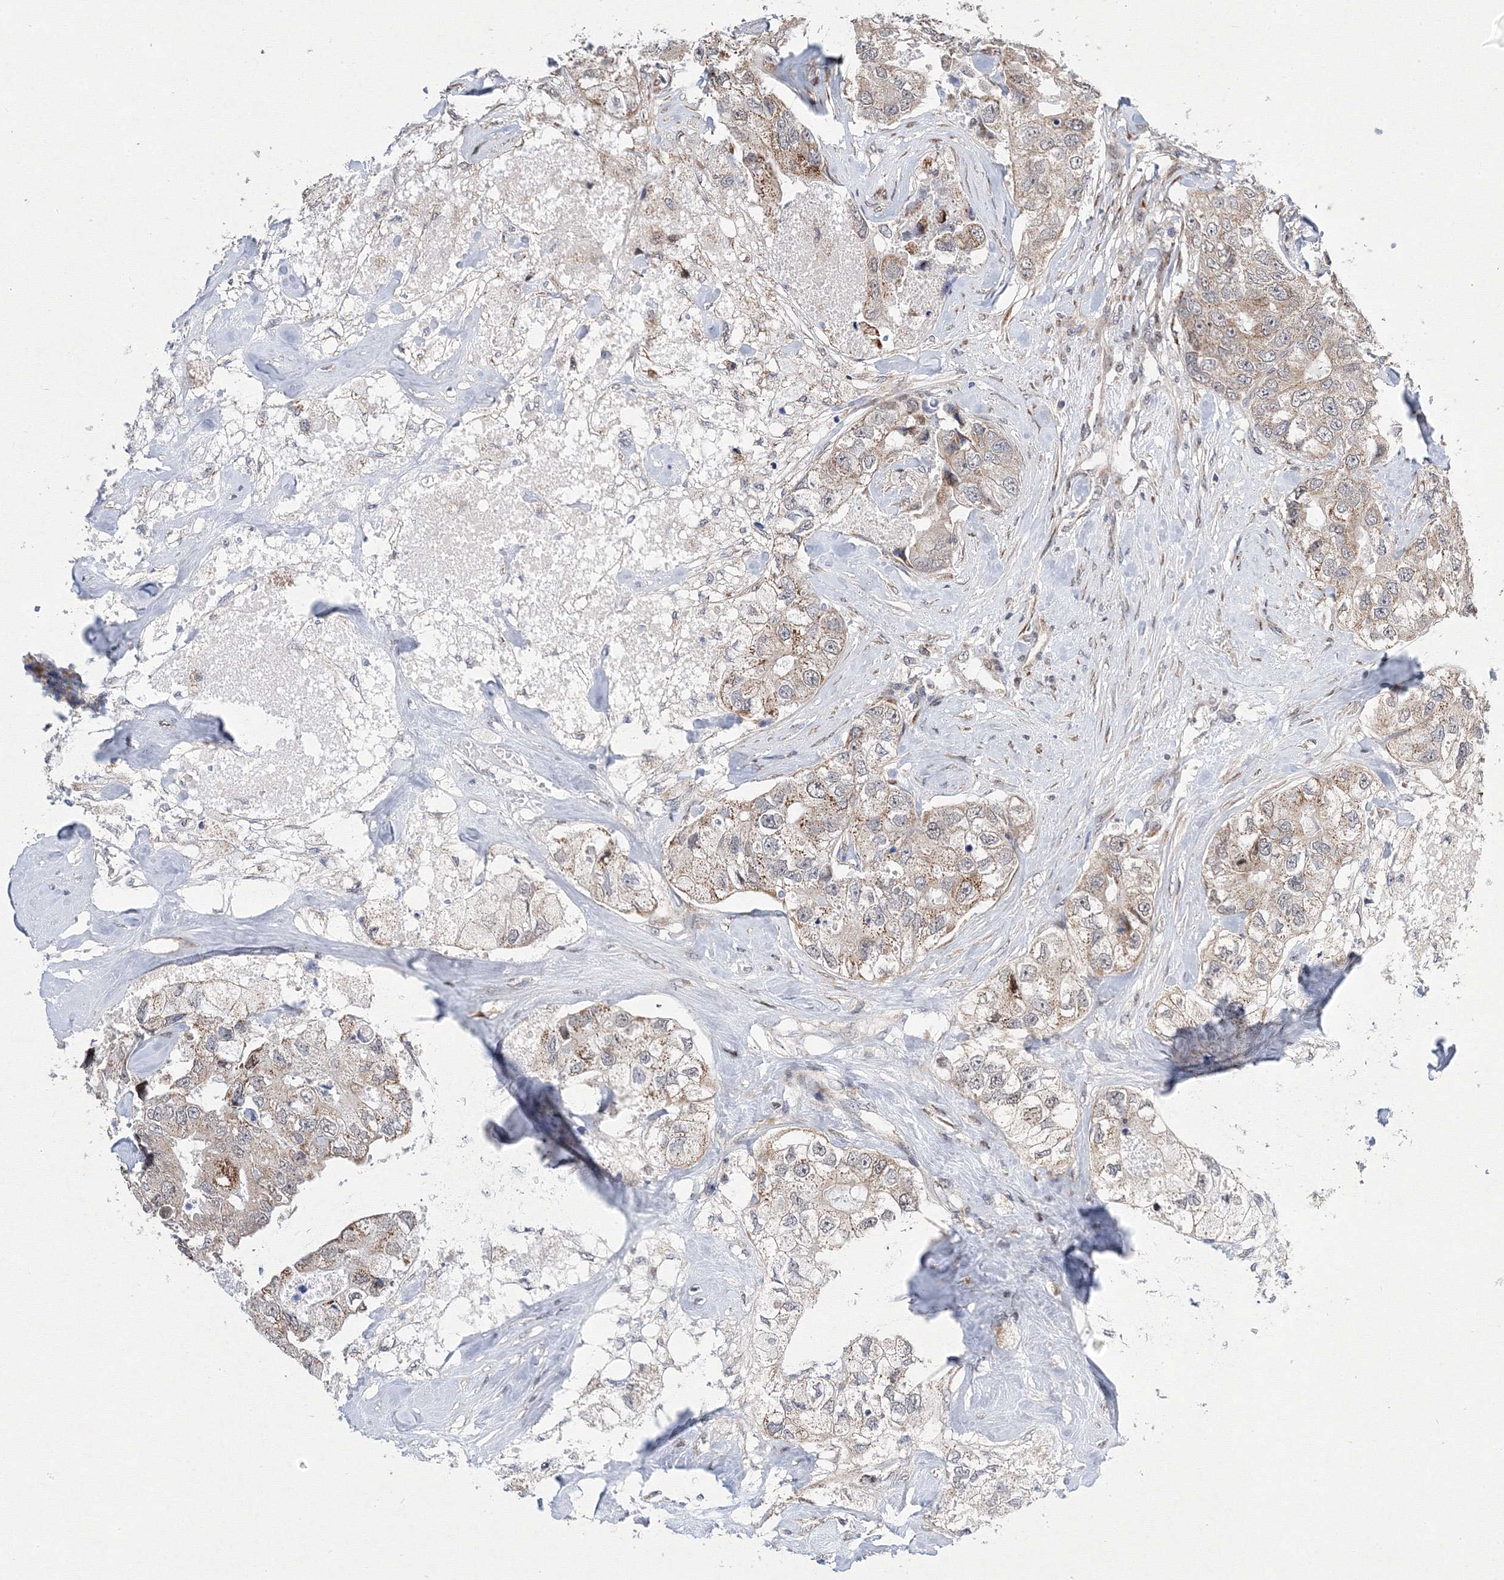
{"staining": {"intensity": "weak", "quantity": ">75%", "location": "cytoplasmic/membranous"}, "tissue": "breast cancer", "cell_type": "Tumor cells", "image_type": "cancer", "snomed": [{"axis": "morphology", "description": "Duct carcinoma"}, {"axis": "topography", "description": "Breast"}], "caption": "Immunohistochemistry micrograph of infiltrating ductal carcinoma (breast) stained for a protein (brown), which reveals low levels of weak cytoplasmic/membranous staining in approximately >75% of tumor cells.", "gene": "GPN1", "patient": {"sex": "female", "age": 62}}